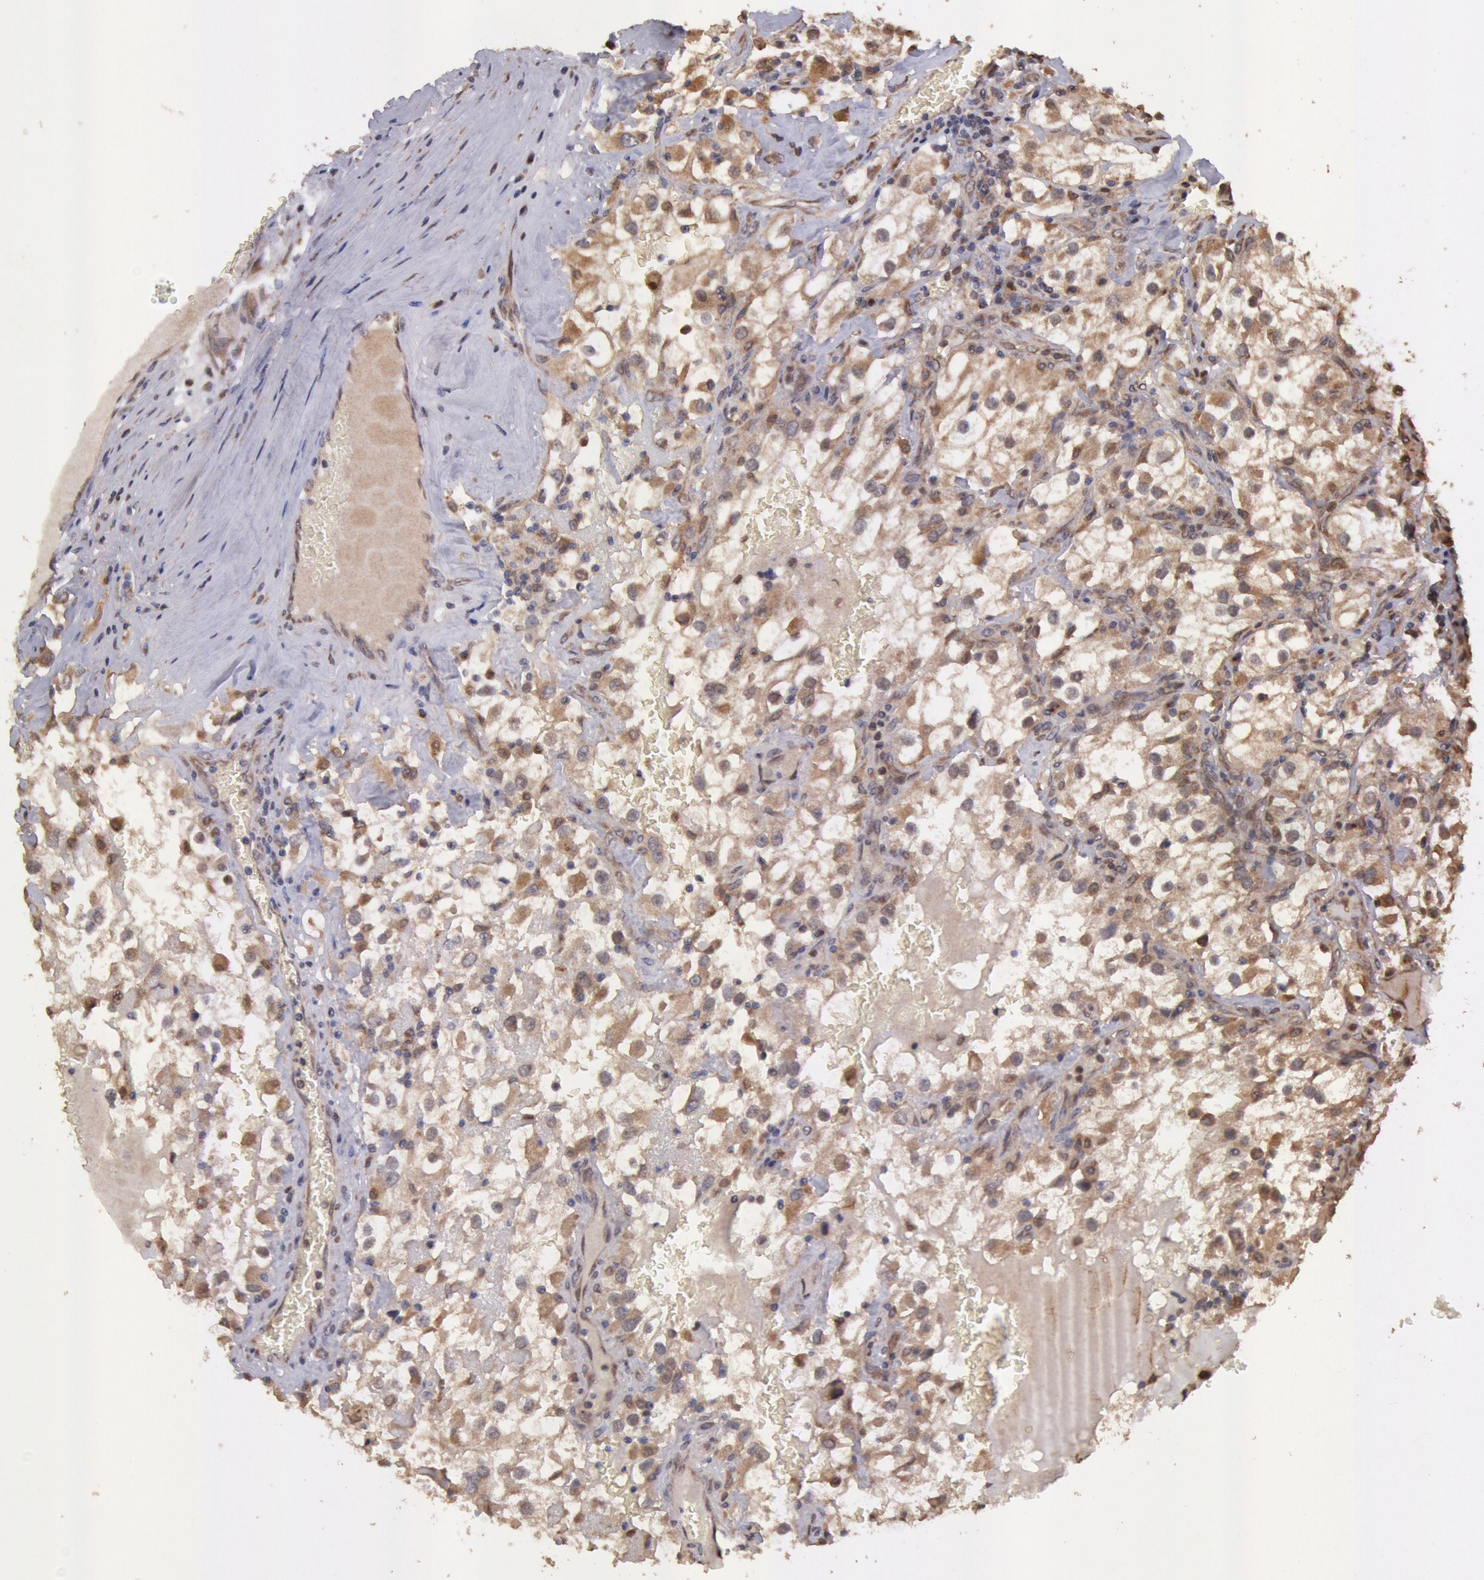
{"staining": {"intensity": "weak", "quantity": ">75%", "location": "cytoplasmic/membranous"}, "tissue": "renal cancer", "cell_type": "Tumor cells", "image_type": "cancer", "snomed": [{"axis": "morphology", "description": "Adenocarcinoma, NOS"}, {"axis": "topography", "description": "Kidney"}], "caption": "Adenocarcinoma (renal) tissue exhibits weak cytoplasmic/membranous expression in approximately >75% of tumor cells, visualized by immunohistochemistry.", "gene": "COMT", "patient": {"sex": "female", "age": 52}}